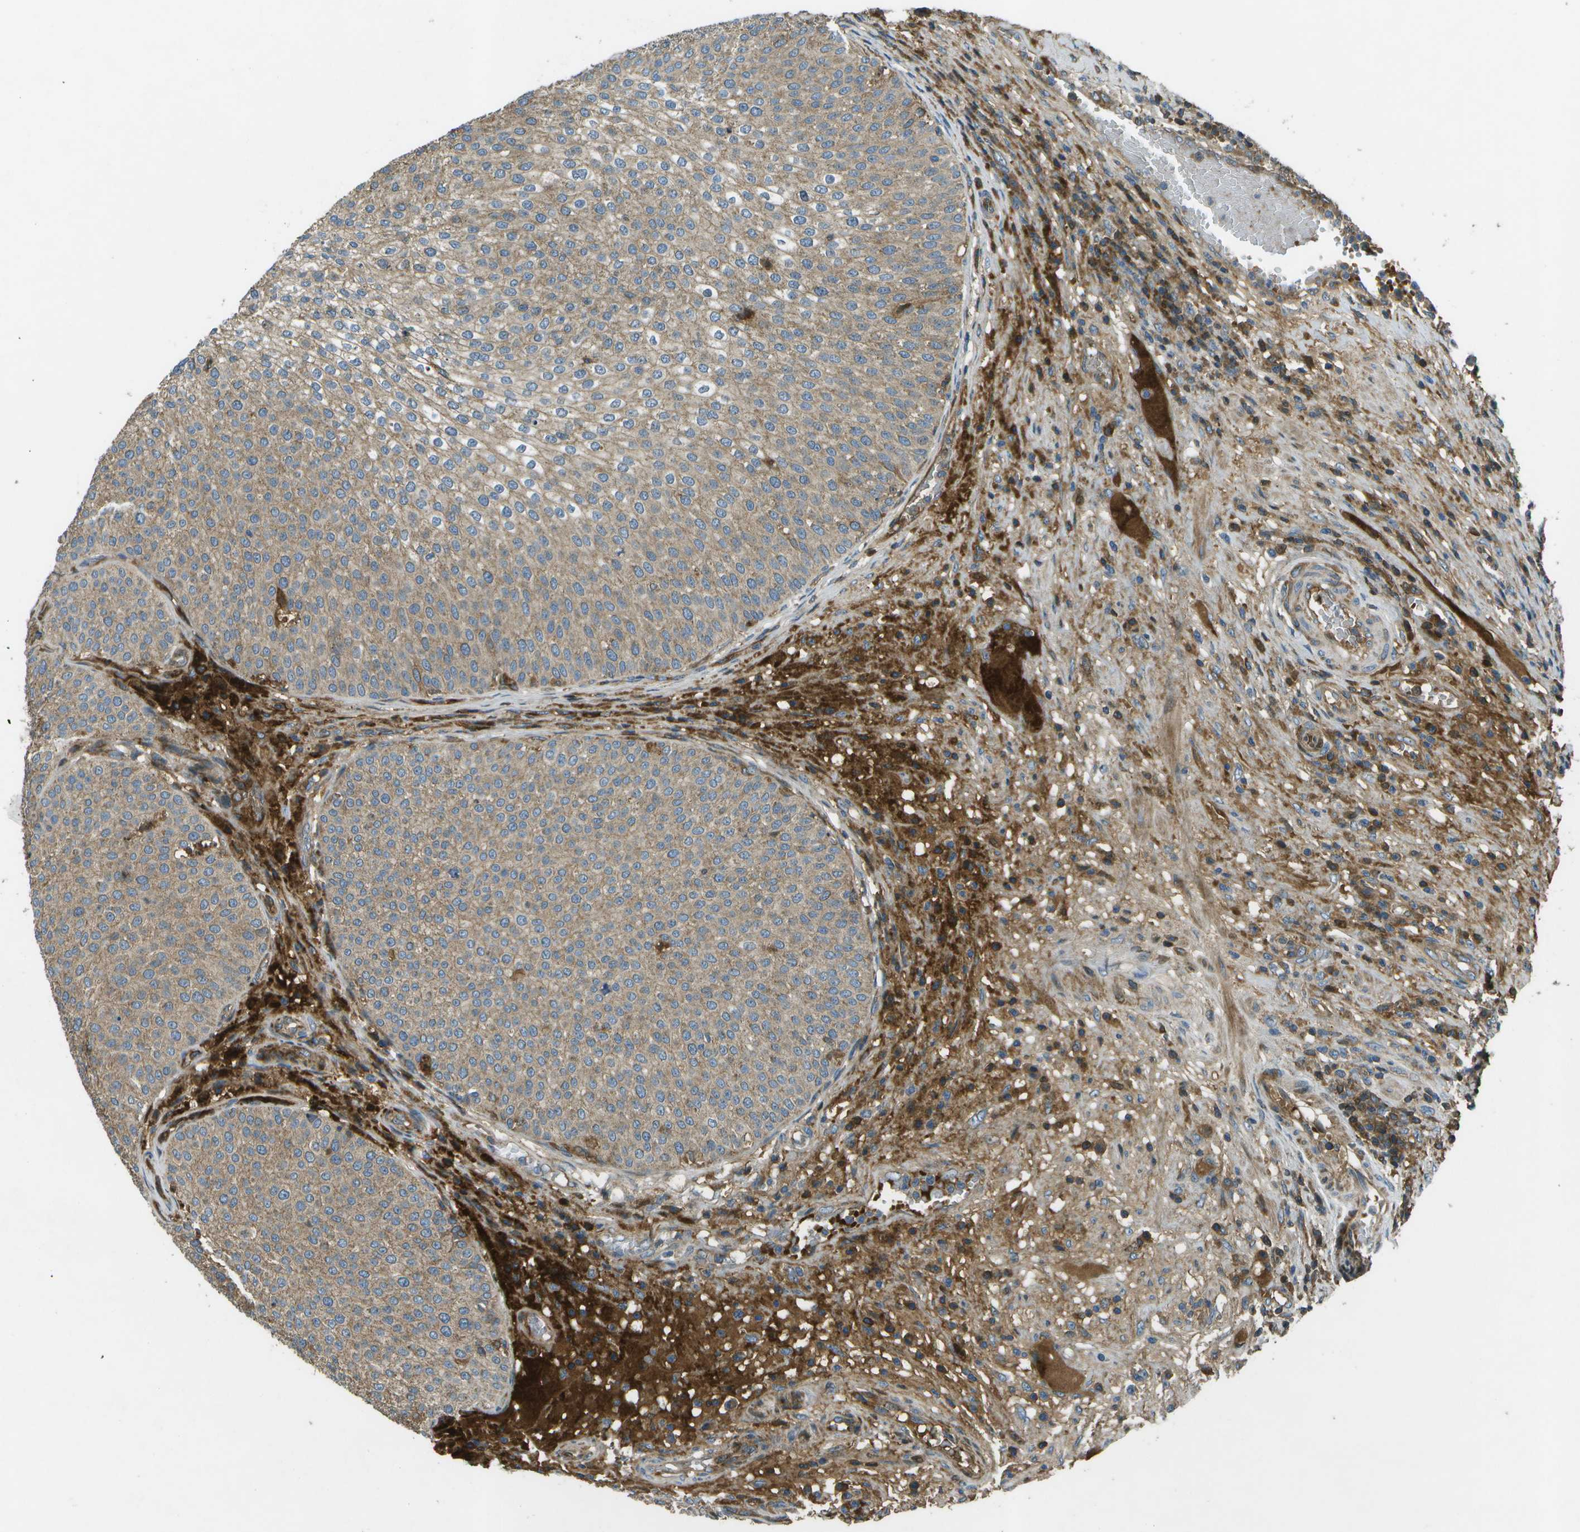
{"staining": {"intensity": "weak", "quantity": ">75%", "location": "cytoplasmic/membranous"}, "tissue": "urothelial cancer", "cell_type": "Tumor cells", "image_type": "cancer", "snomed": [{"axis": "morphology", "description": "Urothelial carcinoma, Low grade"}, {"axis": "topography", "description": "Smooth muscle"}, {"axis": "topography", "description": "Urinary bladder"}], "caption": "Immunohistochemical staining of urothelial carcinoma (low-grade) shows weak cytoplasmic/membranous protein positivity in about >75% of tumor cells. (DAB (3,3'-diaminobenzidine) IHC with brightfield microscopy, high magnification).", "gene": "PXYLP1", "patient": {"sex": "male", "age": 60}}